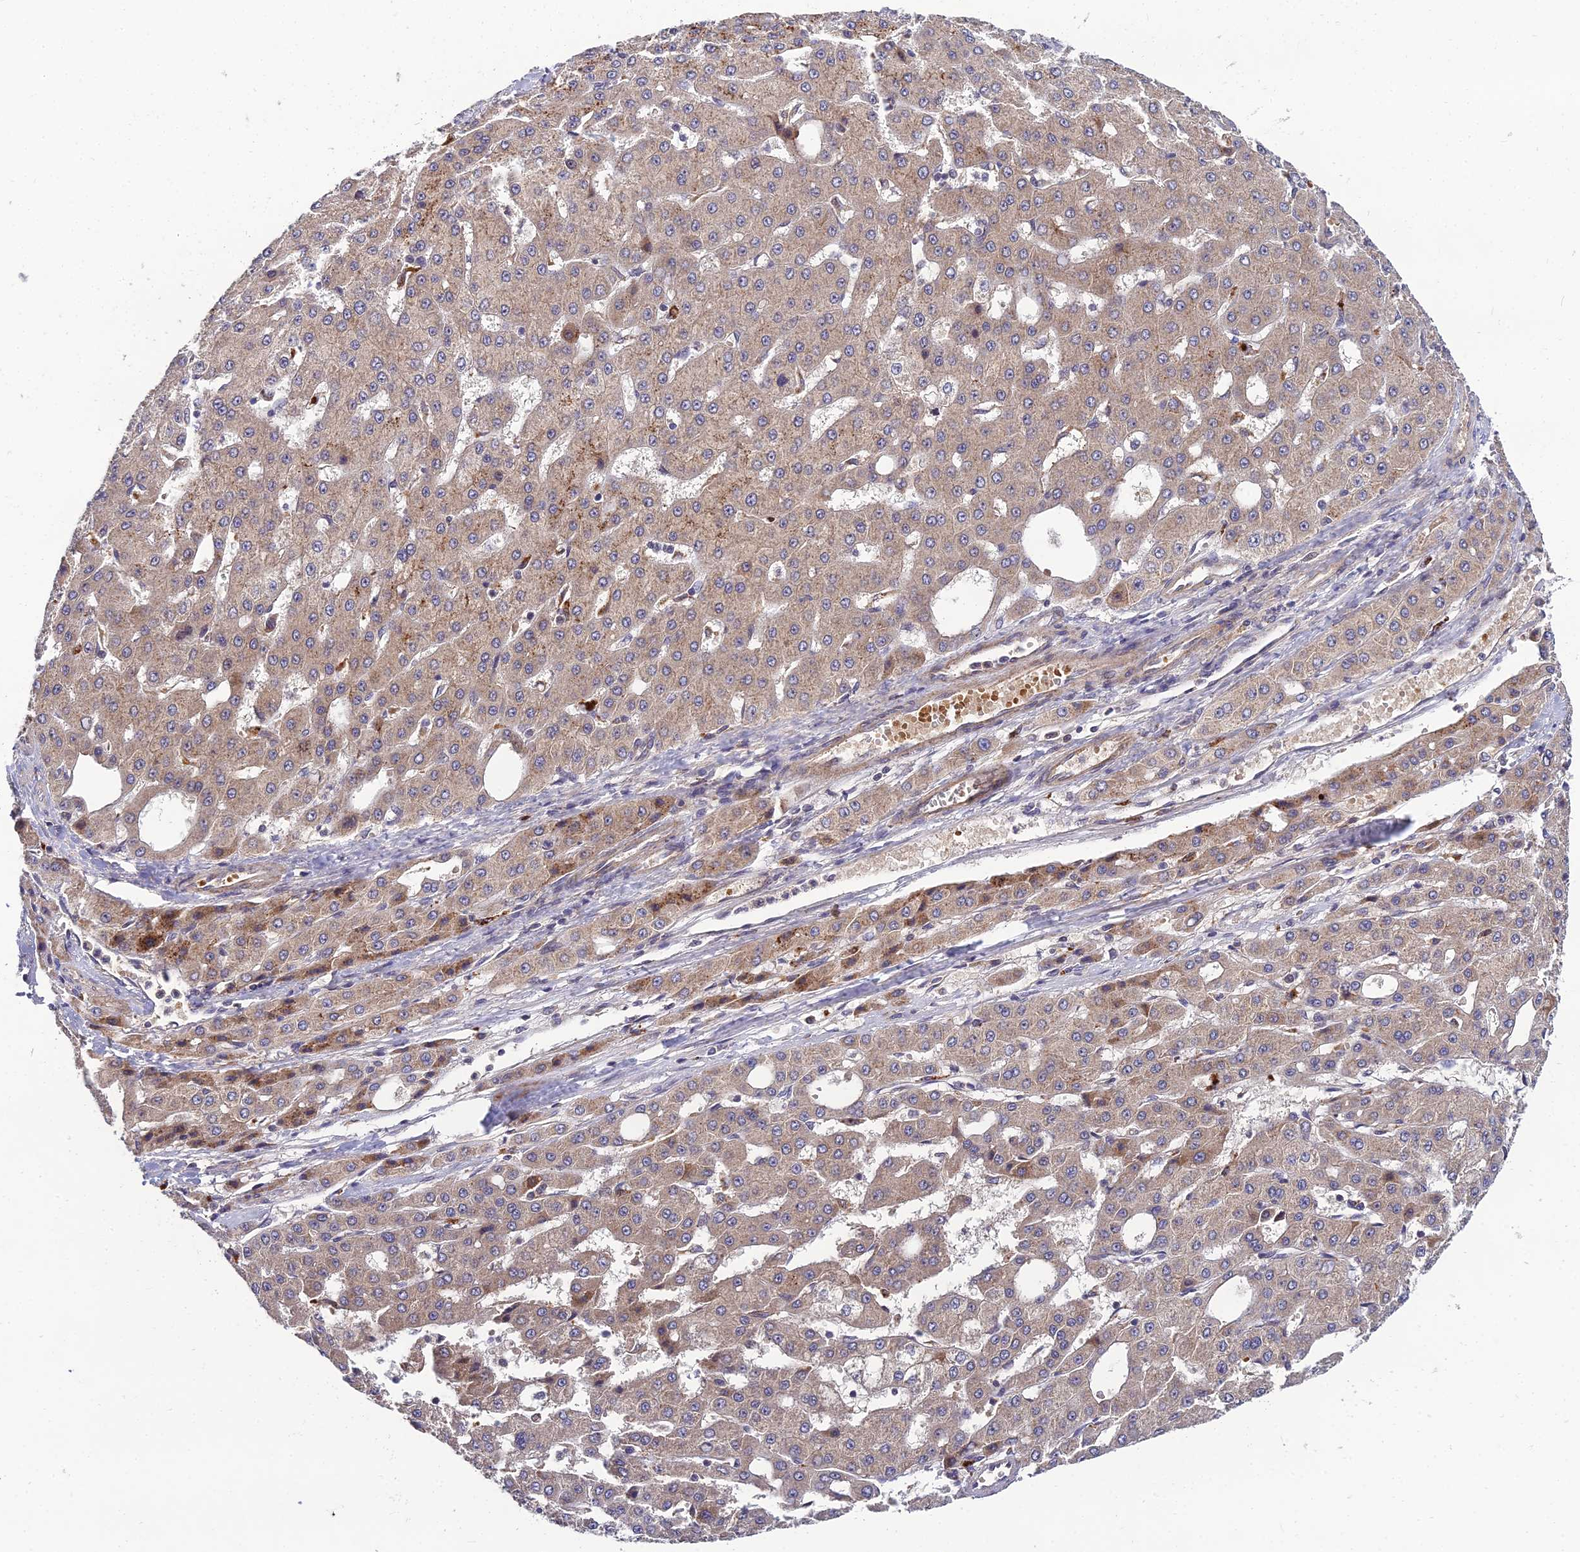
{"staining": {"intensity": "weak", "quantity": ">75%", "location": "cytoplasmic/membranous"}, "tissue": "liver cancer", "cell_type": "Tumor cells", "image_type": "cancer", "snomed": [{"axis": "morphology", "description": "Carcinoma, Hepatocellular, NOS"}, {"axis": "topography", "description": "Liver"}], "caption": "DAB (3,3'-diaminobenzidine) immunohistochemical staining of human hepatocellular carcinoma (liver) demonstrates weak cytoplasmic/membranous protein positivity in approximately >75% of tumor cells.", "gene": "NPY", "patient": {"sex": "male", "age": 47}}